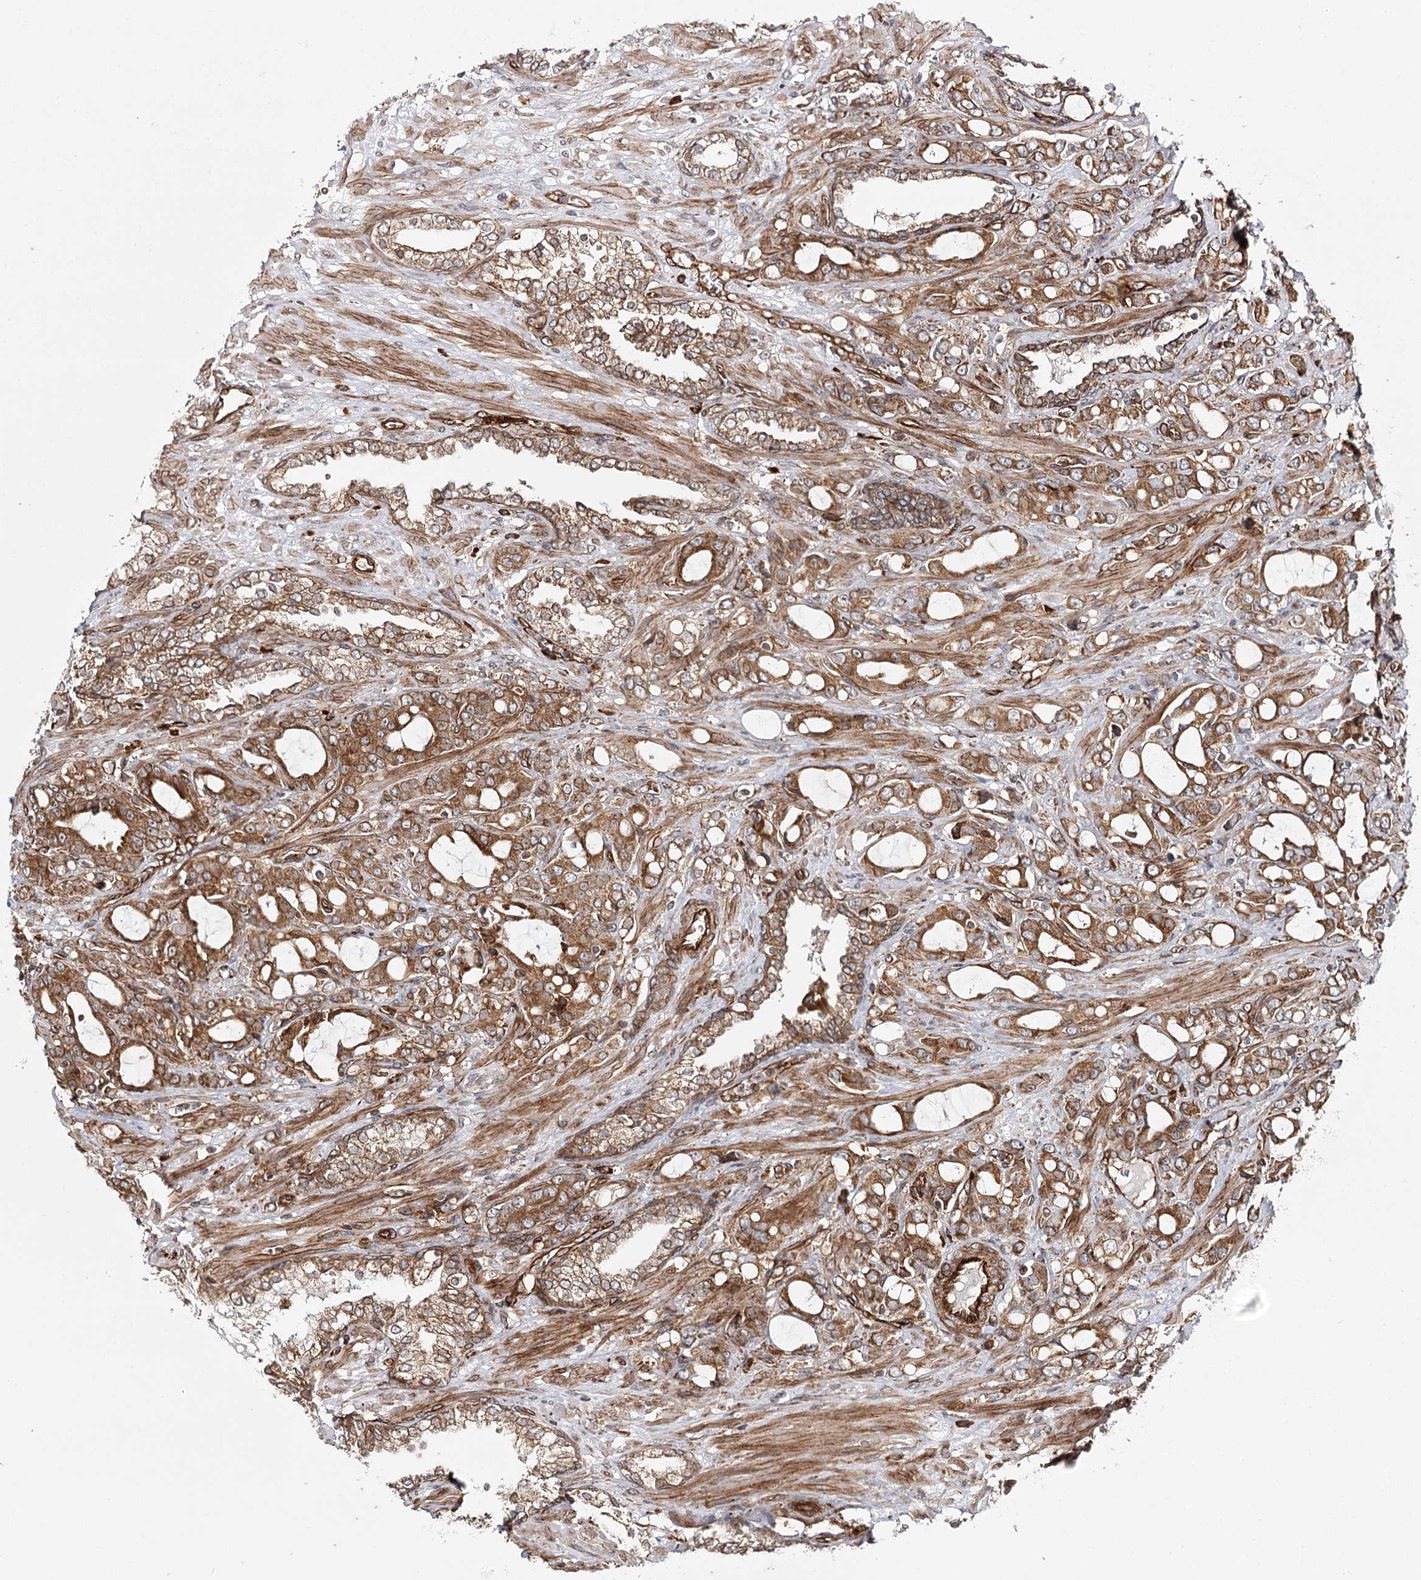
{"staining": {"intensity": "moderate", "quantity": ">75%", "location": "cytoplasmic/membranous"}, "tissue": "prostate cancer", "cell_type": "Tumor cells", "image_type": "cancer", "snomed": [{"axis": "morphology", "description": "Adenocarcinoma, High grade"}, {"axis": "topography", "description": "Prostate"}], "caption": "Immunohistochemical staining of human prostate cancer displays medium levels of moderate cytoplasmic/membranous protein expression in about >75% of tumor cells.", "gene": "MKNK1", "patient": {"sex": "male", "age": 72}}